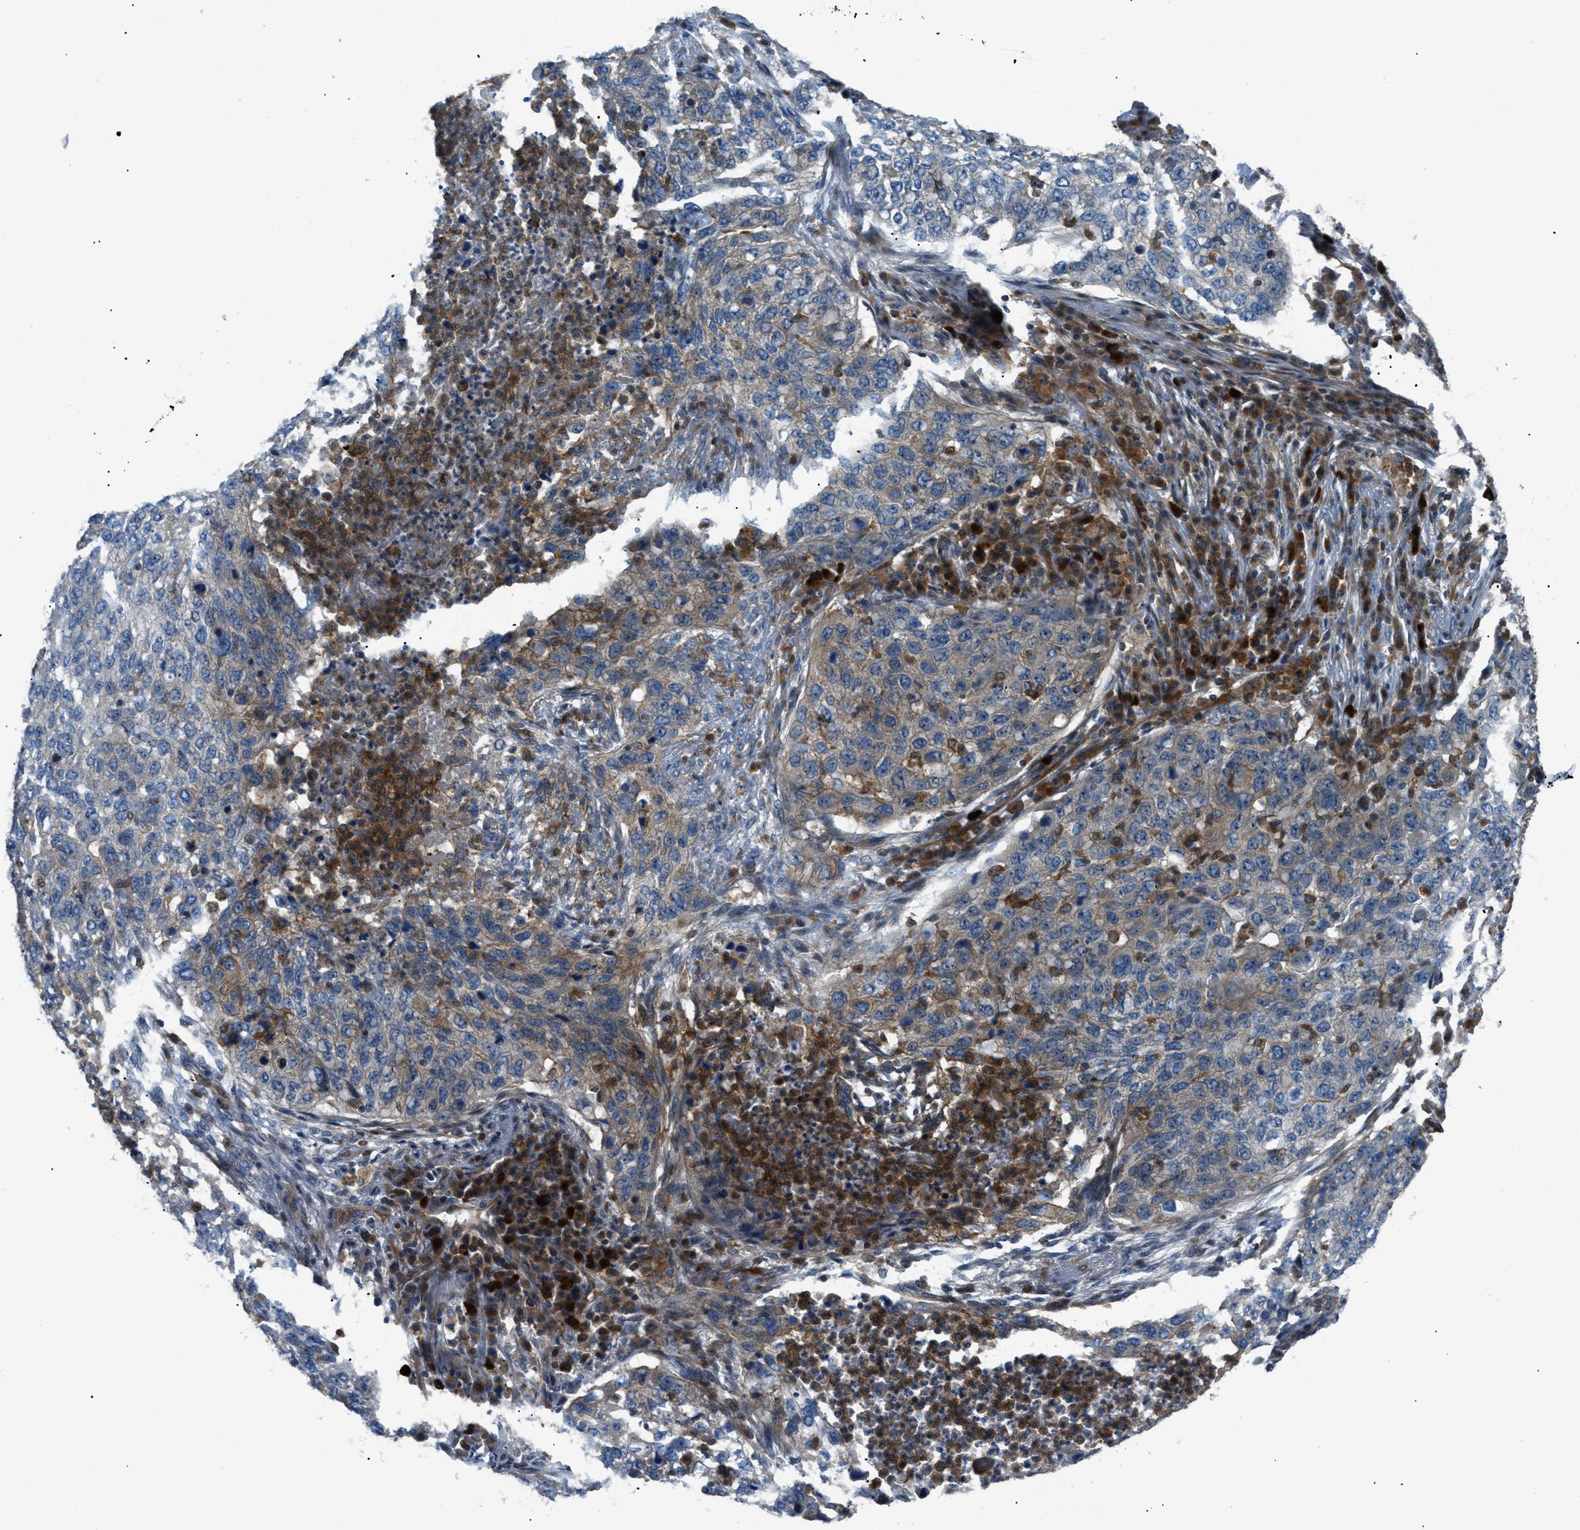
{"staining": {"intensity": "weak", "quantity": "25%-75%", "location": "cytoplasmic/membranous"}, "tissue": "lung cancer", "cell_type": "Tumor cells", "image_type": "cancer", "snomed": [{"axis": "morphology", "description": "Squamous cell carcinoma, NOS"}, {"axis": "topography", "description": "Lung"}], "caption": "Immunohistochemistry photomicrograph of neoplastic tissue: human lung cancer (squamous cell carcinoma) stained using immunohistochemistry (IHC) demonstrates low levels of weak protein expression localized specifically in the cytoplasmic/membranous of tumor cells, appearing as a cytoplasmic/membranous brown color.", "gene": "ATP2A3", "patient": {"sex": "female", "age": 63}}